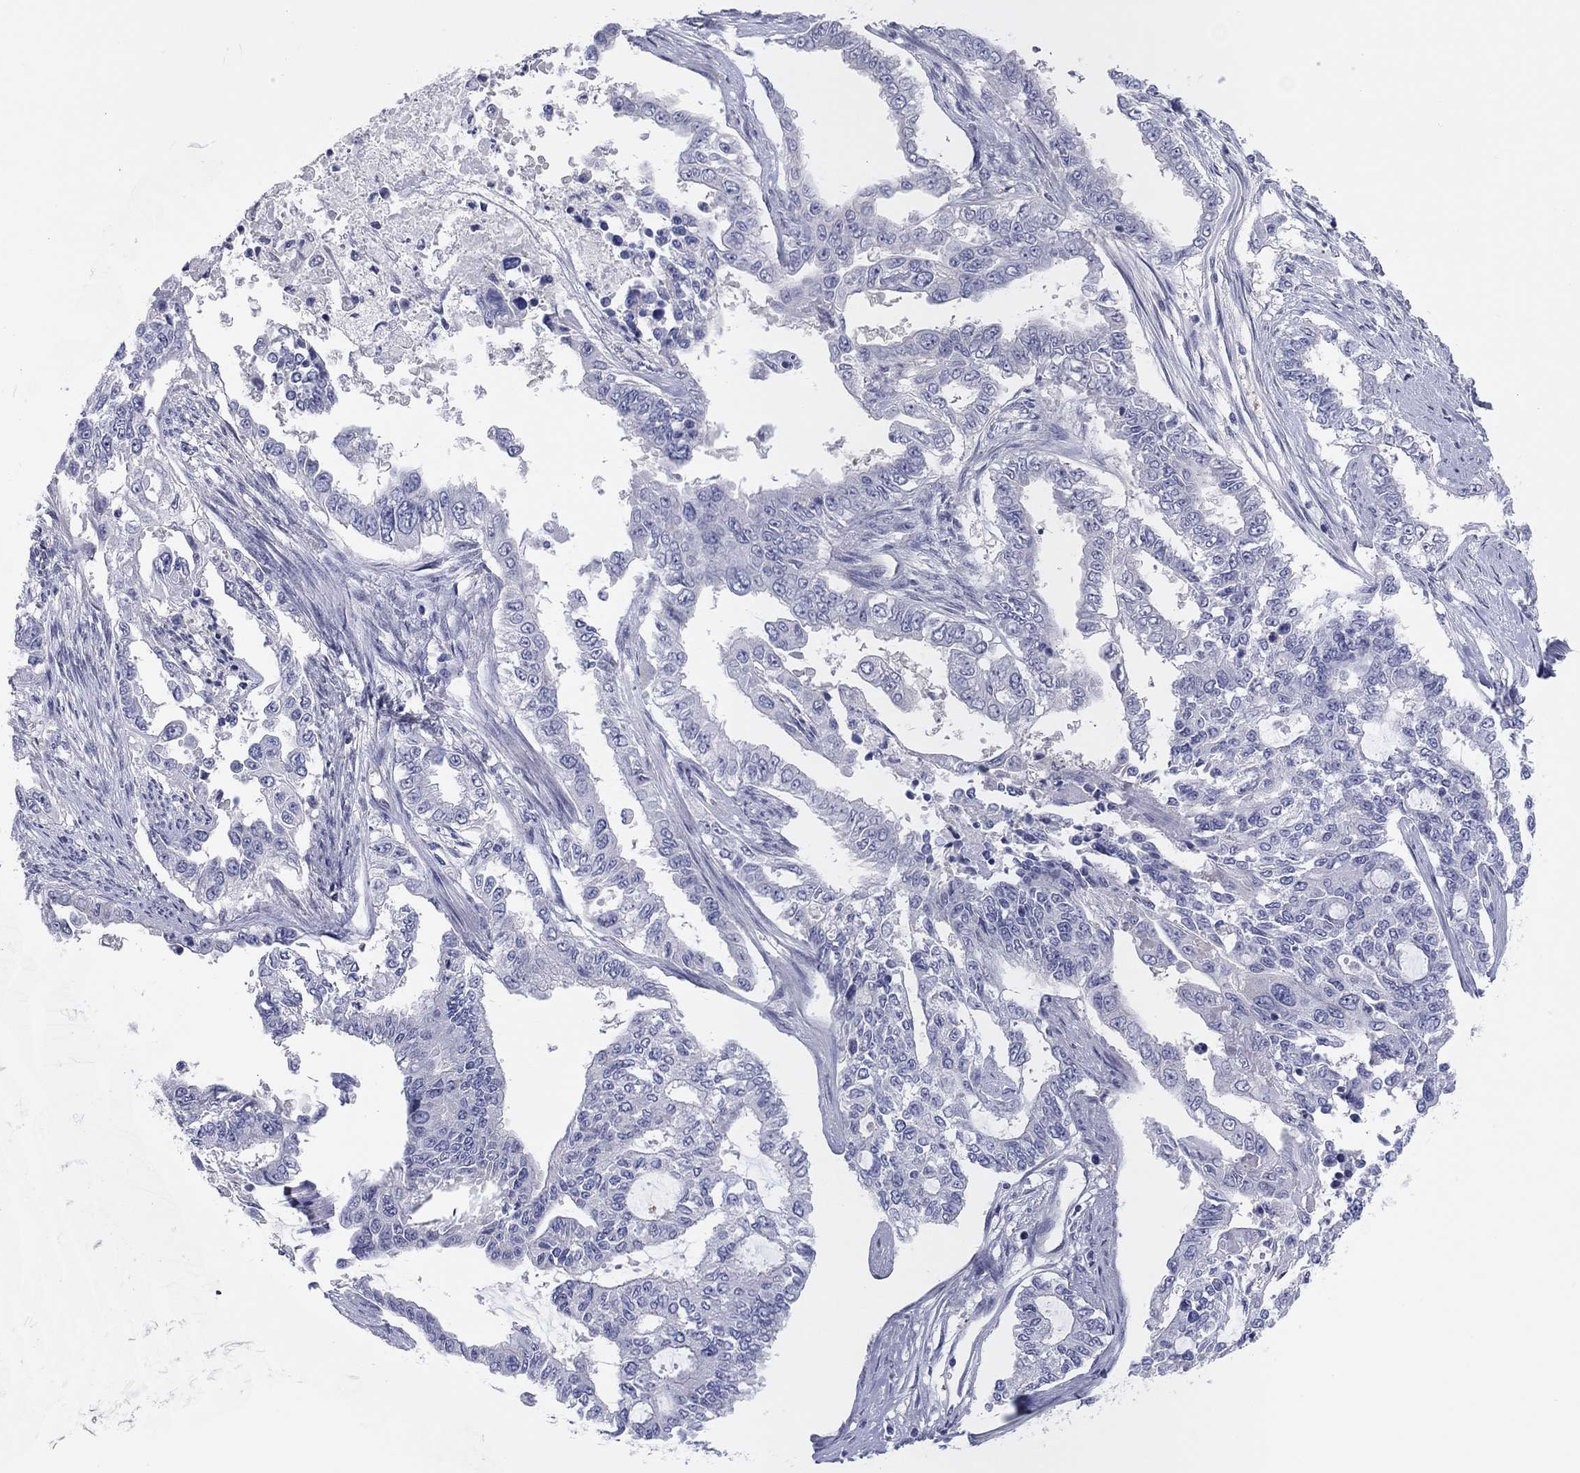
{"staining": {"intensity": "negative", "quantity": "none", "location": "none"}, "tissue": "endometrial cancer", "cell_type": "Tumor cells", "image_type": "cancer", "snomed": [{"axis": "morphology", "description": "Adenocarcinoma, NOS"}, {"axis": "topography", "description": "Uterus"}], "caption": "Endometrial adenocarcinoma stained for a protein using IHC demonstrates no expression tumor cells.", "gene": "CPNE6", "patient": {"sex": "female", "age": 59}}